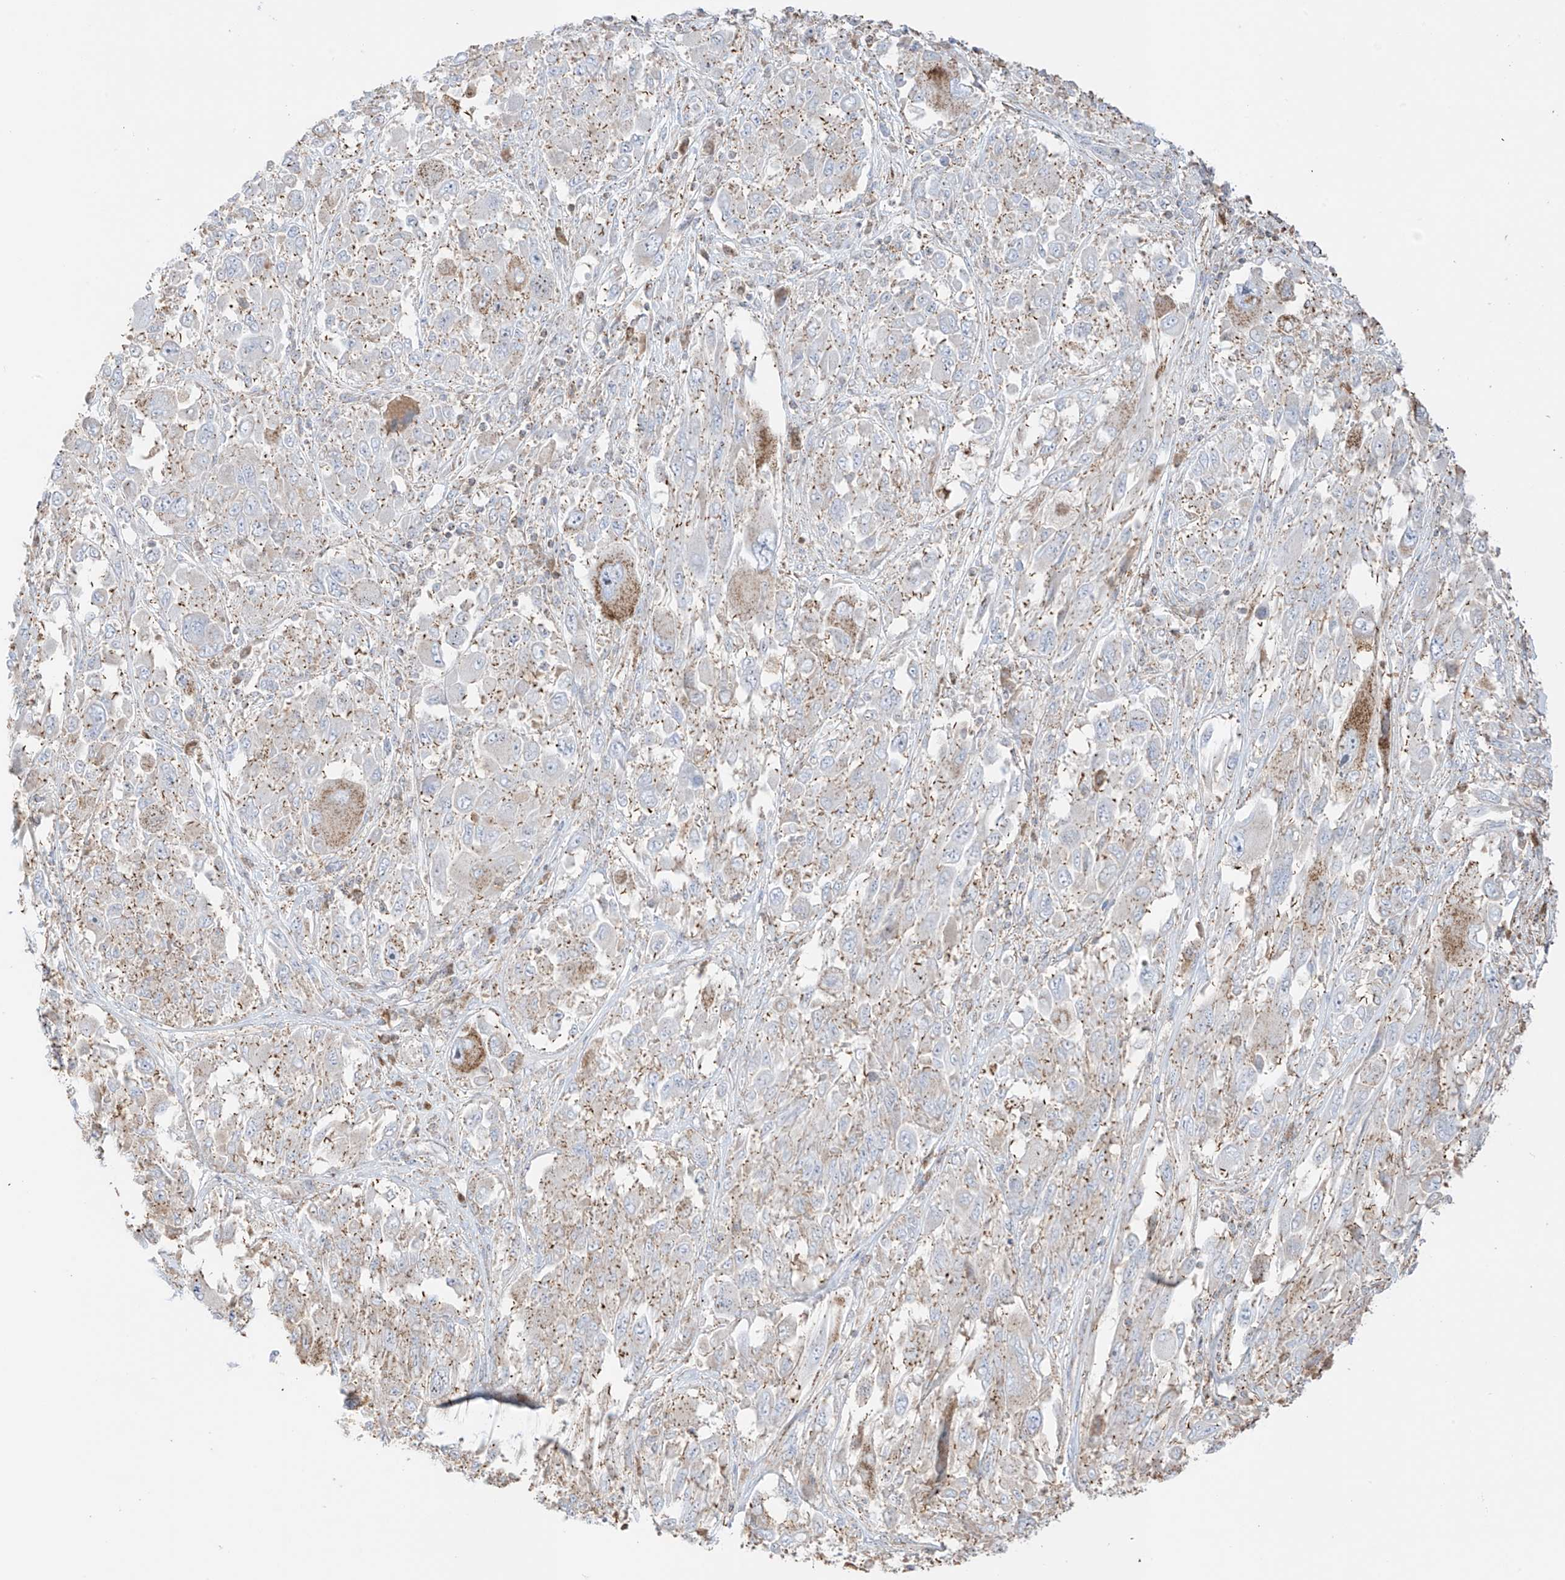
{"staining": {"intensity": "moderate", "quantity": "<25%", "location": "cytoplasmic/membranous"}, "tissue": "melanoma", "cell_type": "Tumor cells", "image_type": "cancer", "snomed": [{"axis": "morphology", "description": "Malignant melanoma, NOS"}, {"axis": "topography", "description": "Skin"}], "caption": "An immunohistochemistry (IHC) histopathology image of tumor tissue is shown. Protein staining in brown labels moderate cytoplasmic/membranous positivity in melanoma within tumor cells.", "gene": "XKR3", "patient": {"sex": "female", "age": 91}}